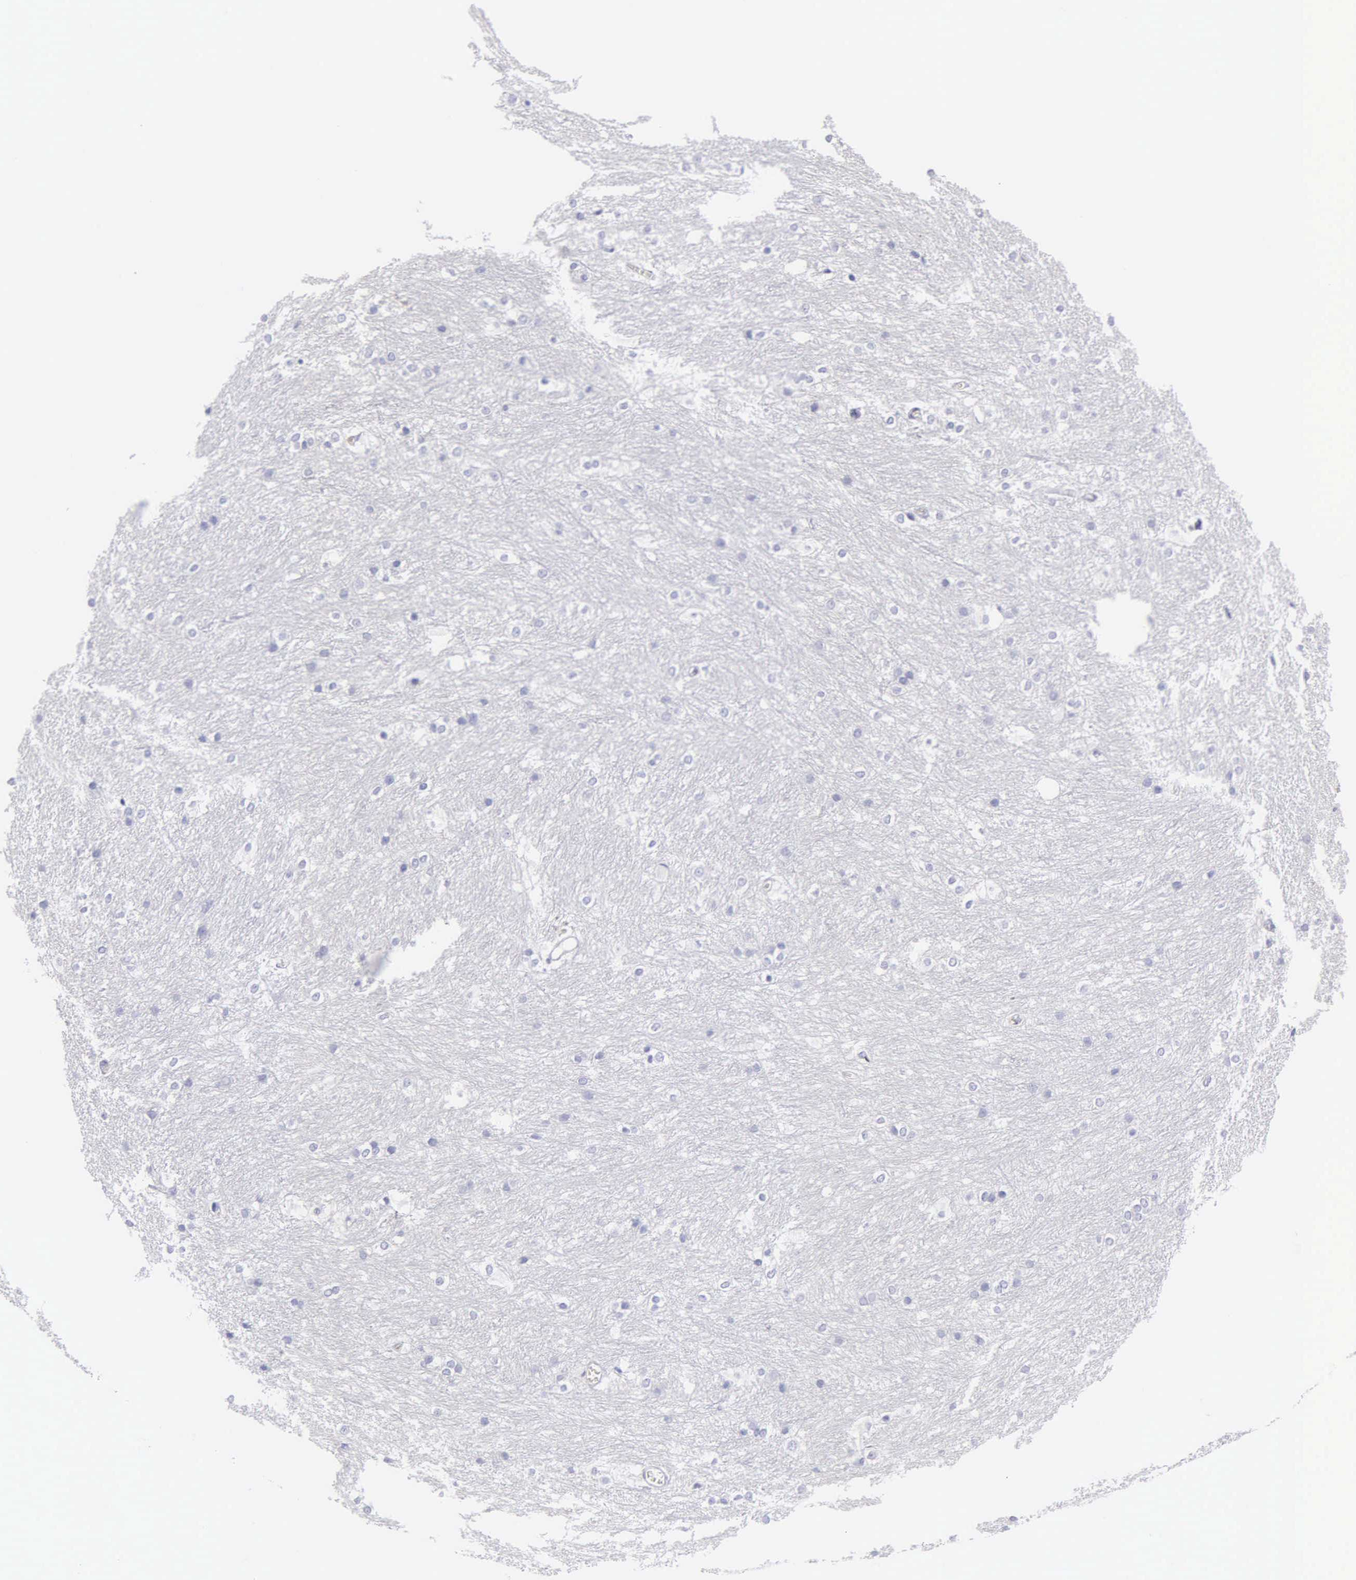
{"staining": {"intensity": "negative", "quantity": "none", "location": "none"}, "tissue": "caudate", "cell_type": "Glial cells", "image_type": "normal", "snomed": [{"axis": "morphology", "description": "Normal tissue, NOS"}, {"axis": "topography", "description": "Lateral ventricle wall"}], "caption": "High magnification brightfield microscopy of benign caudate stained with DAB (3,3'-diaminobenzidine) (brown) and counterstained with hematoxylin (blue): glial cells show no significant positivity. Brightfield microscopy of IHC stained with DAB (3,3'-diaminobenzidine) (brown) and hematoxylin (blue), captured at high magnification.", "gene": "CTSG", "patient": {"sex": "female", "age": 19}}